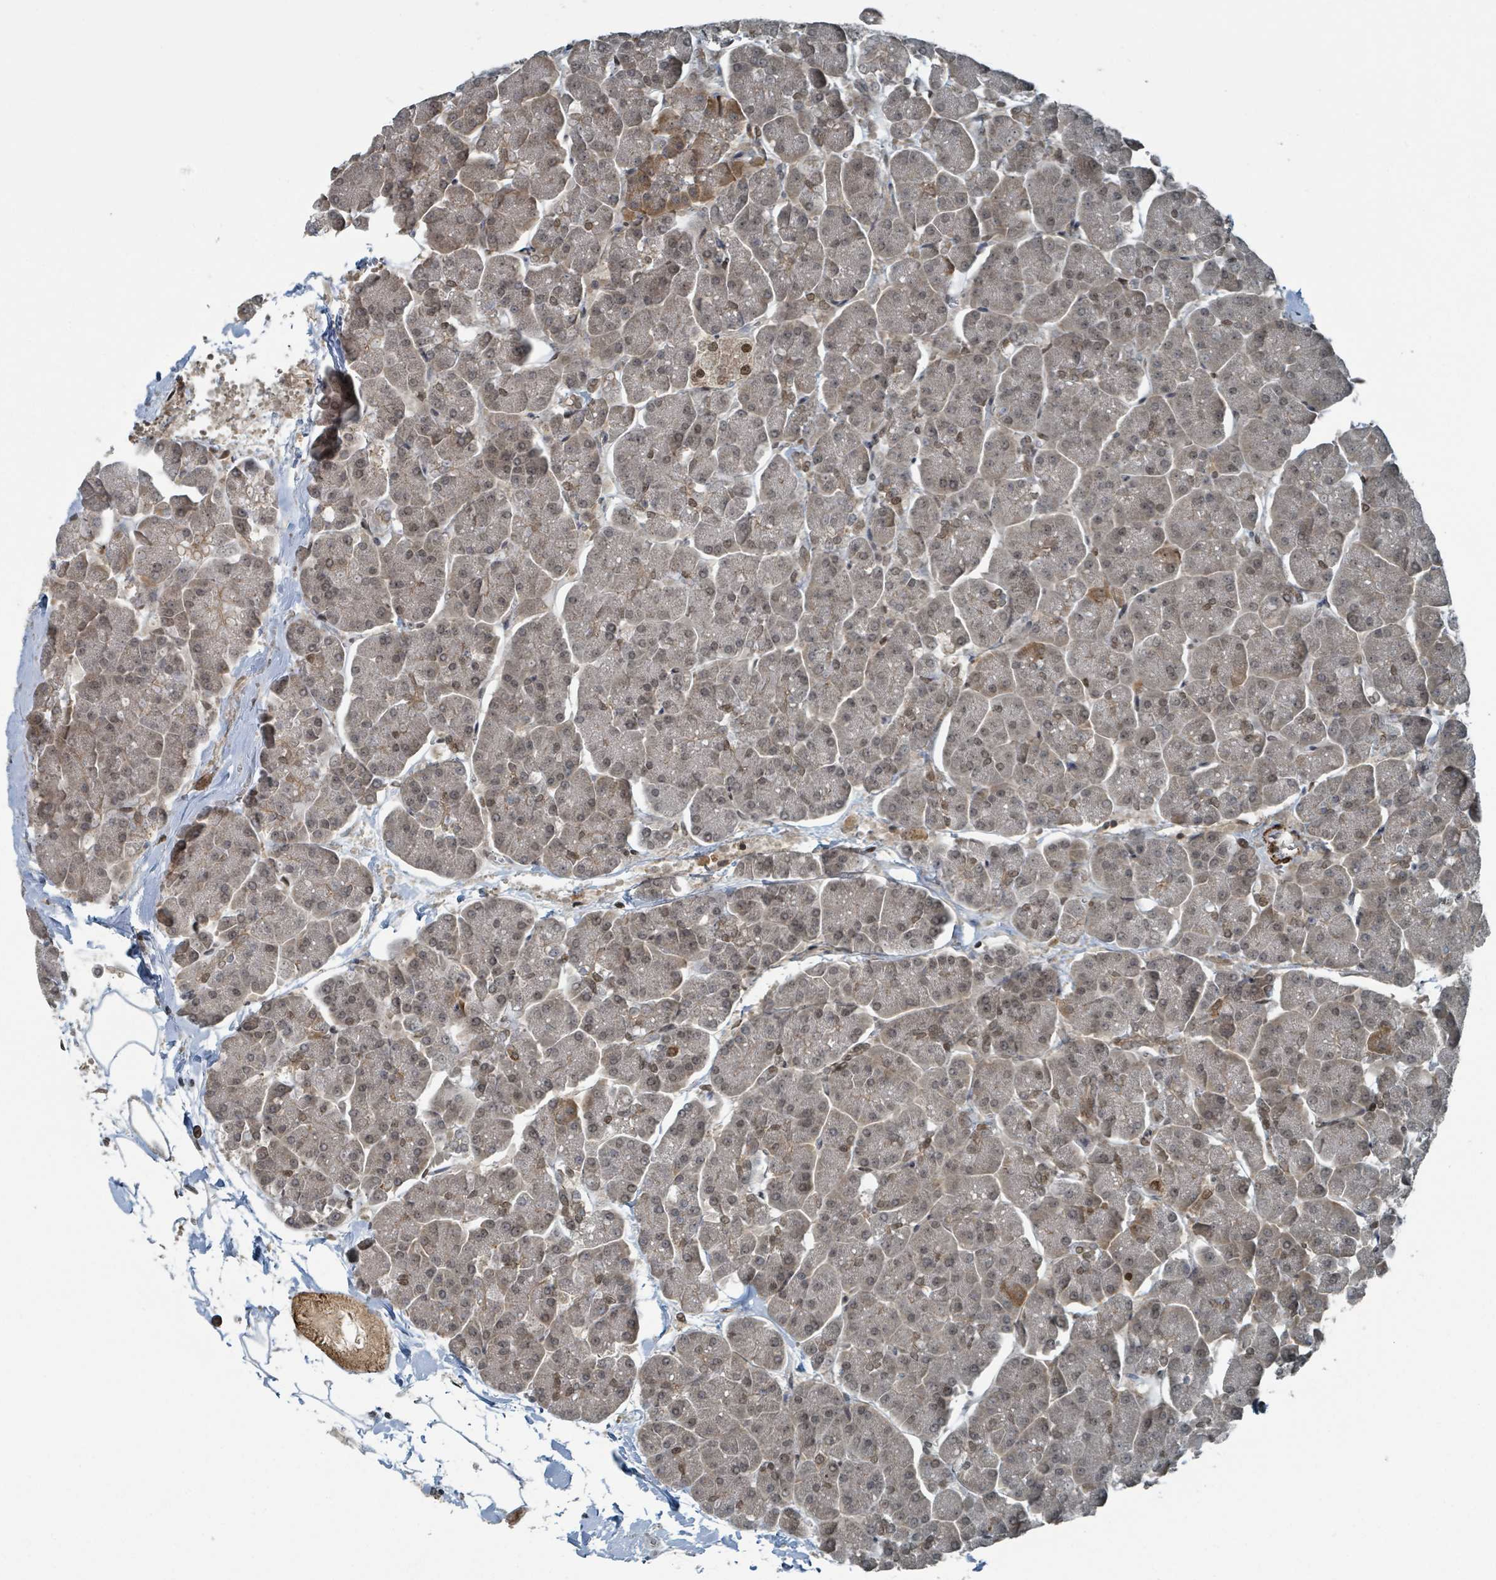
{"staining": {"intensity": "moderate", "quantity": "<25%", "location": "cytoplasmic/membranous,nuclear"}, "tissue": "pancreas", "cell_type": "Exocrine glandular cells", "image_type": "normal", "snomed": [{"axis": "morphology", "description": "Normal tissue, NOS"}, {"axis": "topography", "description": "Pancreas"}, {"axis": "topography", "description": "Peripheral nerve tissue"}], "caption": "Moderate cytoplasmic/membranous,nuclear expression is seen in about <25% of exocrine glandular cells in unremarkable pancreas. The protein of interest is stained brown, and the nuclei are stained in blue (DAB (3,3'-diaminobenzidine) IHC with brightfield microscopy, high magnification).", "gene": "PHIP", "patient": {"sex": "male", "age": 54}}